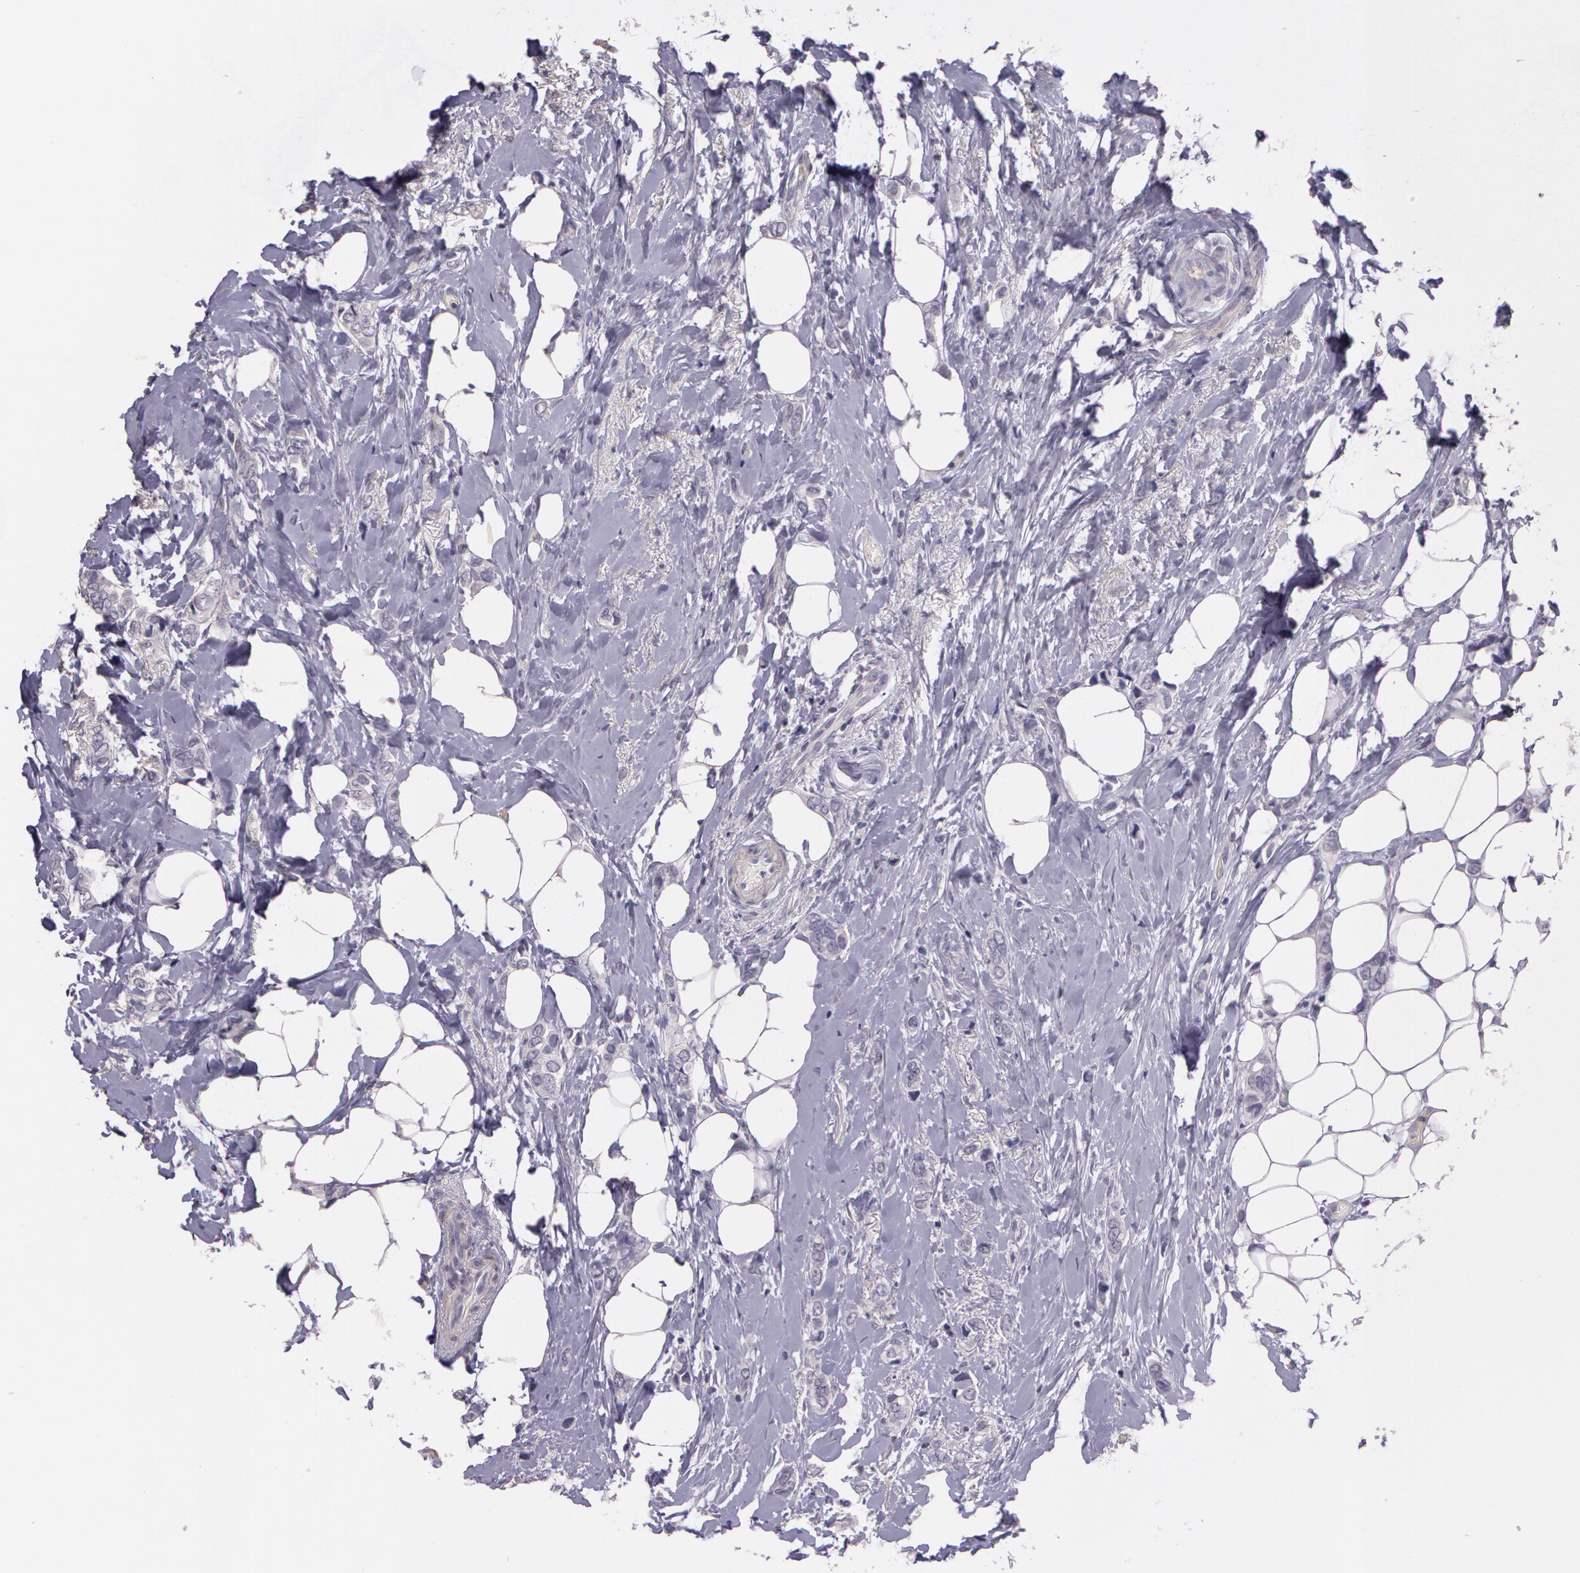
{"staining": {"intensity": "negative", "quantity": "none", "location": "none"}, "tissue": "breast cancer", "cell_type": "Tumor cells", "image_type": "cancer", "snomed": [{"axis": "morphology", "description": "Duct carcinoma"}, {"axis": "topography", "description": "Breast"}], "caption": "A high-resolution image shows immunohistochemistry staining of breast cancer, which displays no significant staining in tumor cells. (IHC, brightfield microscopy, high magnification).", "gene": "G2E3", "patient": {"sex": "female", "age": 72}}